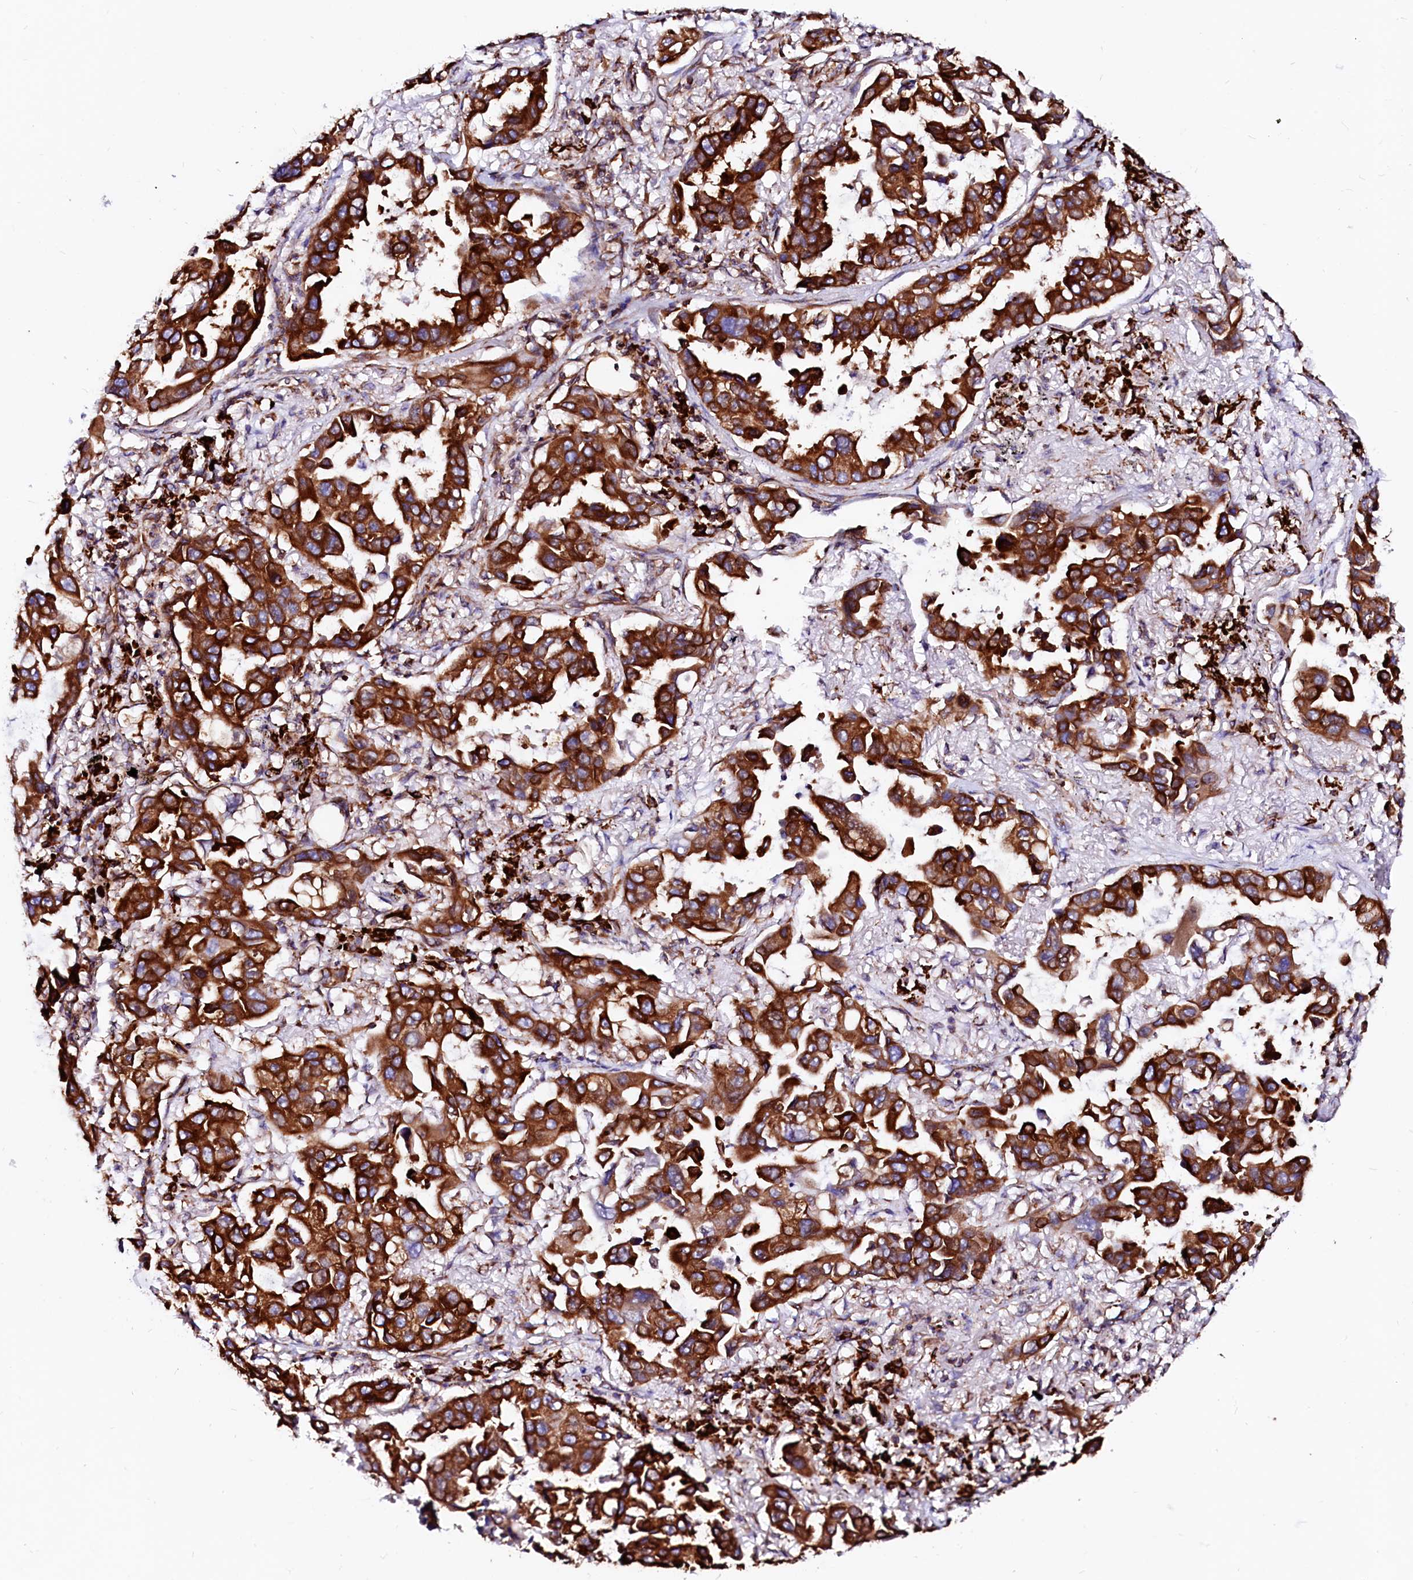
{"staining": {"intensity": "strong", "quantity": ">75%", "location": "cytoplasmic/membranous"}, "tissue": "lung cancer", "cell_type": "Tumor cells", "image_type": "cancer", "snomed": [{"axis": "morphology", "description": "Adenocarcinoma, NOS"}, {"axis": "topography", "description": "Lung"}], "caption": "IHC (DAB (3,3'-diaminobenzidine)) staining of adenocarcinoma (lung) shows strong cytoplasmic/membranous protein staining in approximately >75% of tumor cells.", "gene": "DERL1", "patient": {"sex": "male", "age": 64}}